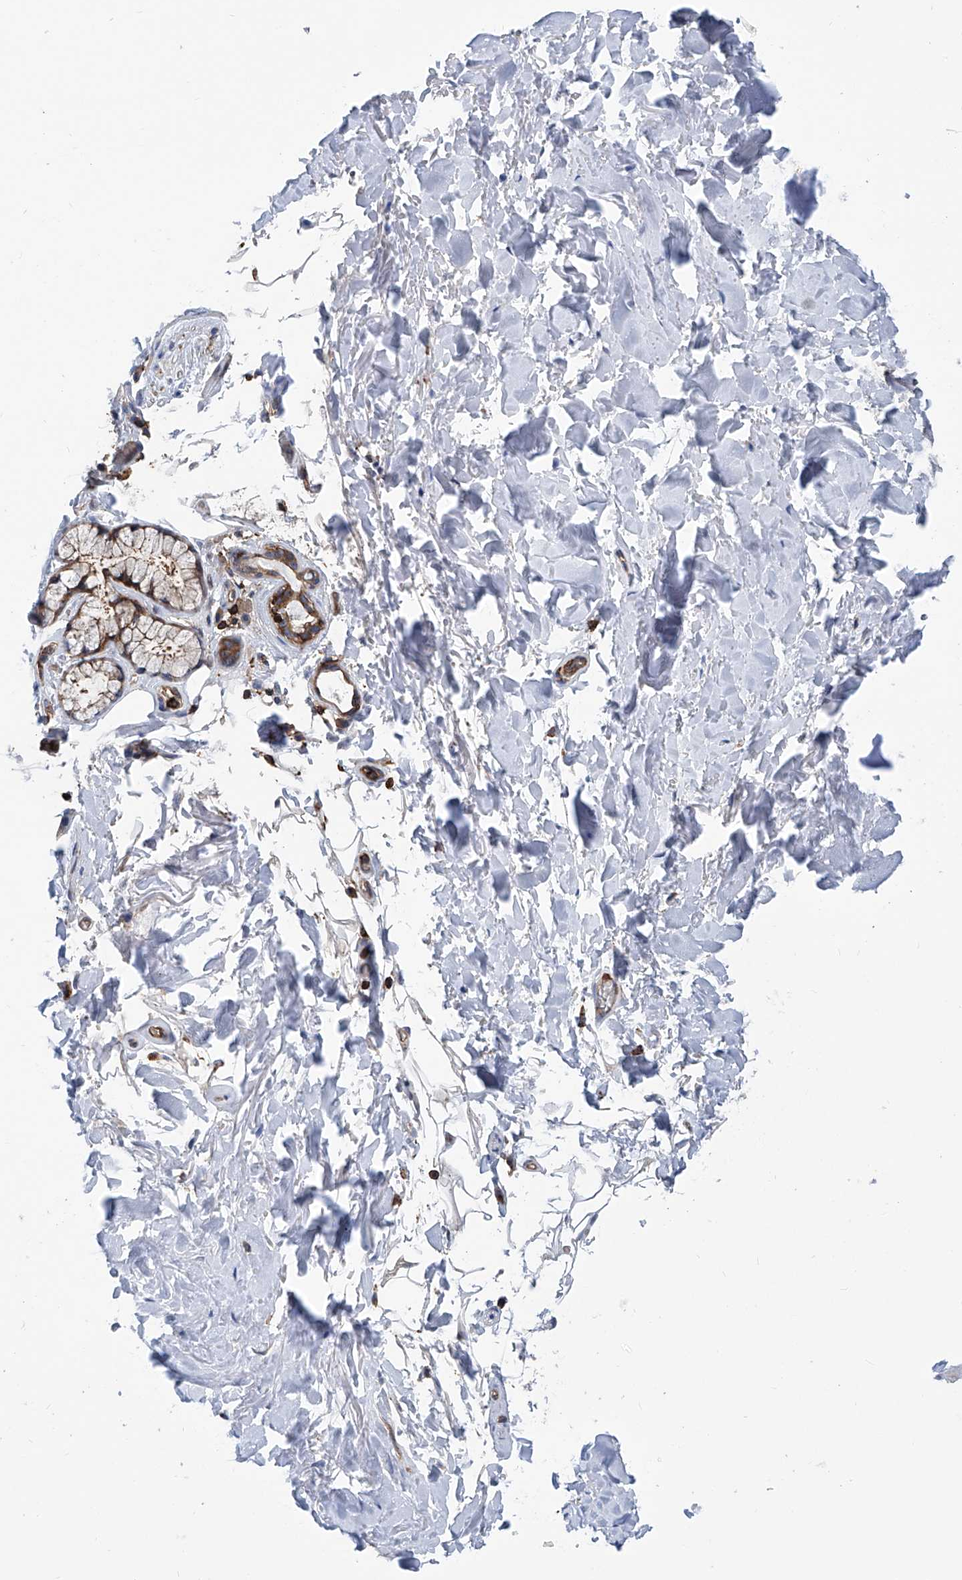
{"staining": {"intensity": "strong", "quantity": "25%-75%", "location": "cytoplasmic/membranous"}, "tissue": "adipose tissue", "cell_type": "Adipocytes", "image_type": "normal", "snomed": [{"axis": "morphology", "description": "Normal tissue, NOS"}, {"axis": "topography", "description": "Cartilage tissue"}], "caption": "Protein analysis of unremarkable adipose tissue shows strong cytoplasmic/membranous positivity in about 25%-75% of adipocytes.", "gene": "ZNF484", "patient": {"sex": "female", "age": 63}}